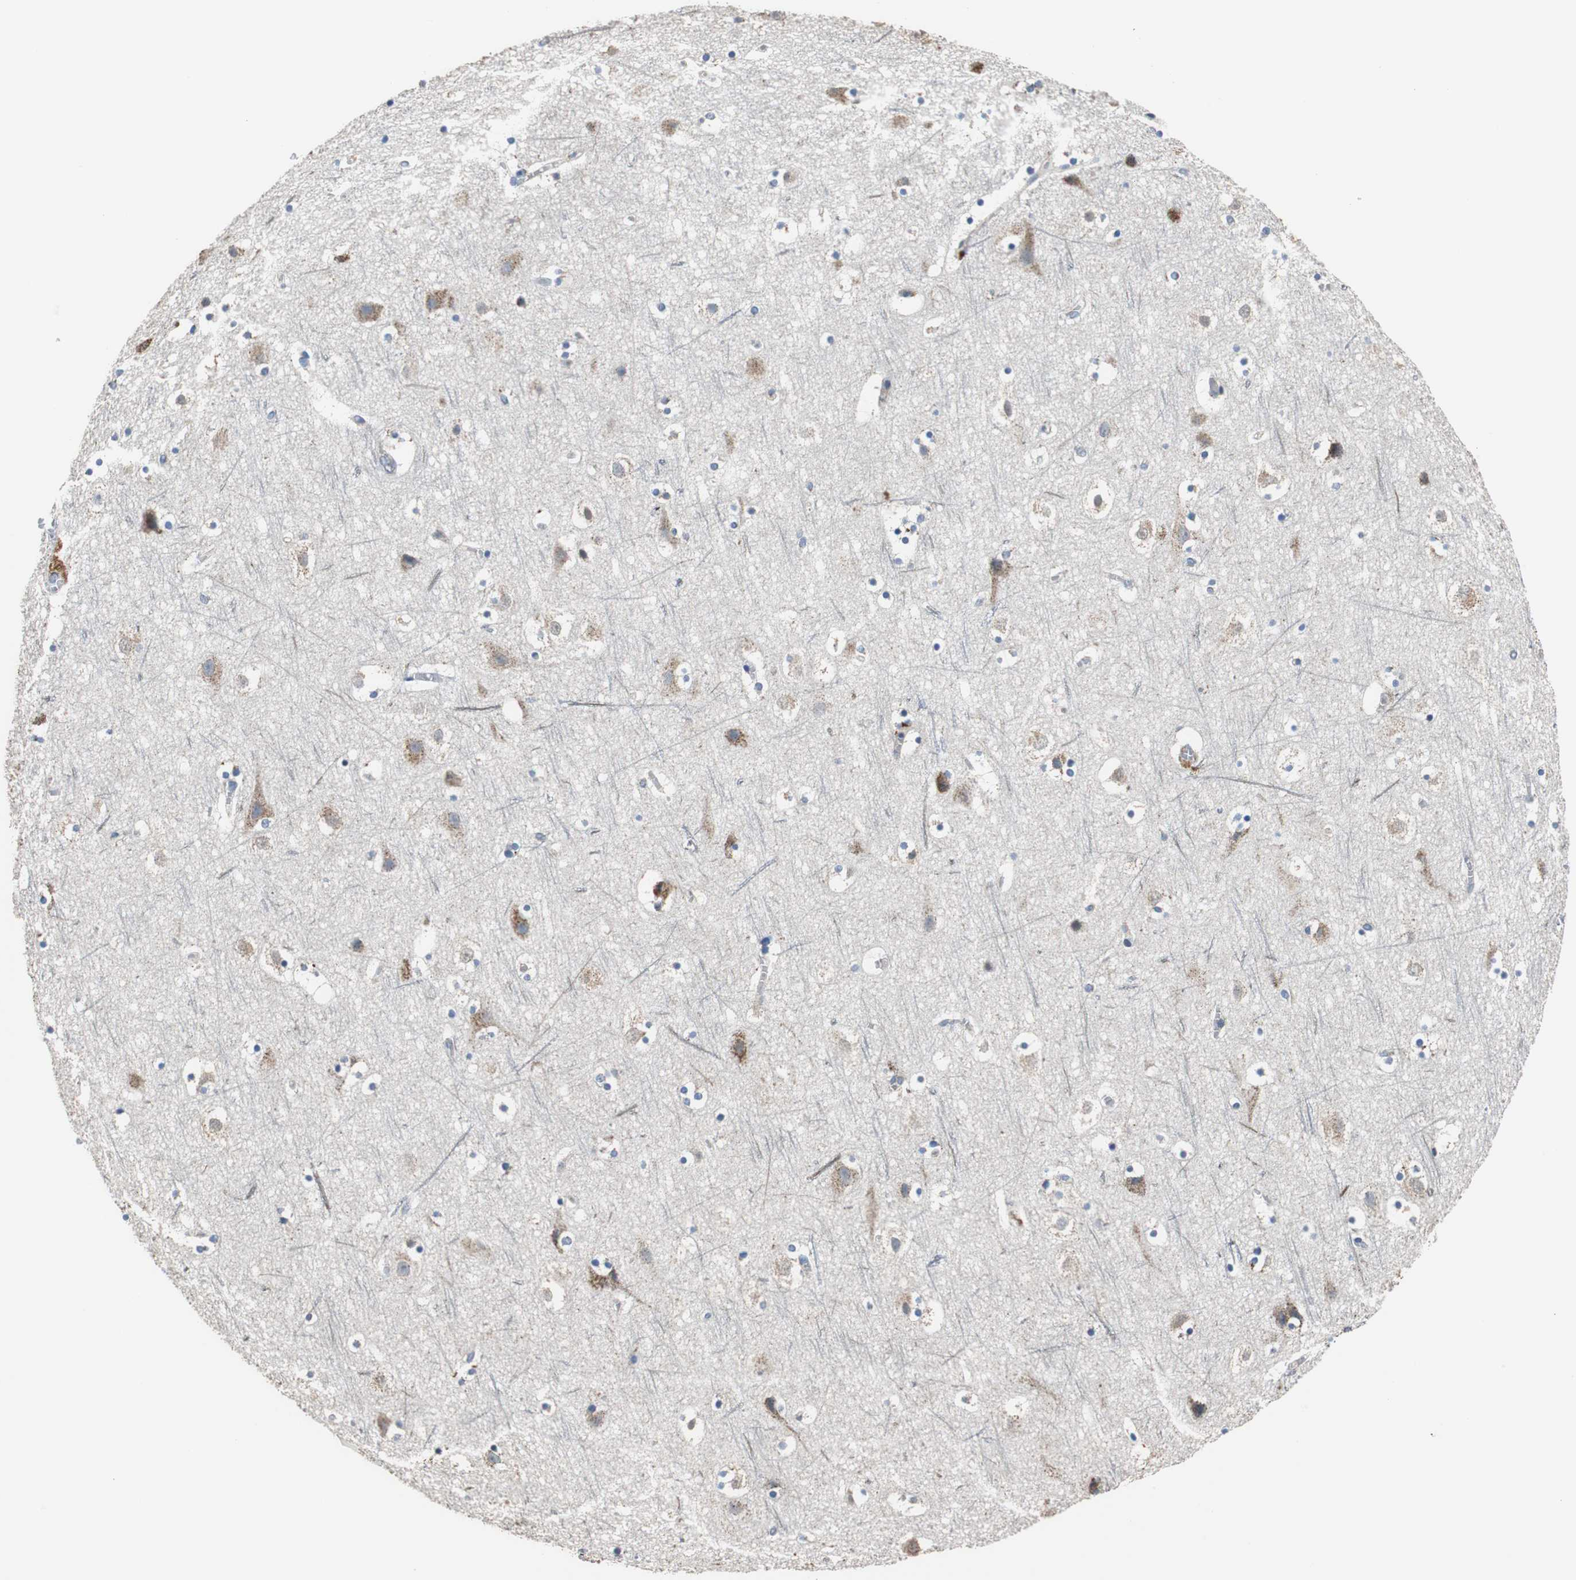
{"staining": {"intensity": "negative", "quantity": "none", "location": "none"}, "tissue": "cerebral cortex", "cell_type": "Endothelial cells", "image_type": "normal", "snomed": [{"axis": "morphology", "description": "Normal tissue, NOS"}, {"axis": "topography", "description": "Cerebral cortex"}], "caption": "DAB (3,3'-diaminobenzidine) immunohistochemical staining of normal human cerebral cortex shows no significant staining in endothelial cells.", "gene": "PCK1", "patient": {"sex": "male", "age": 45}}